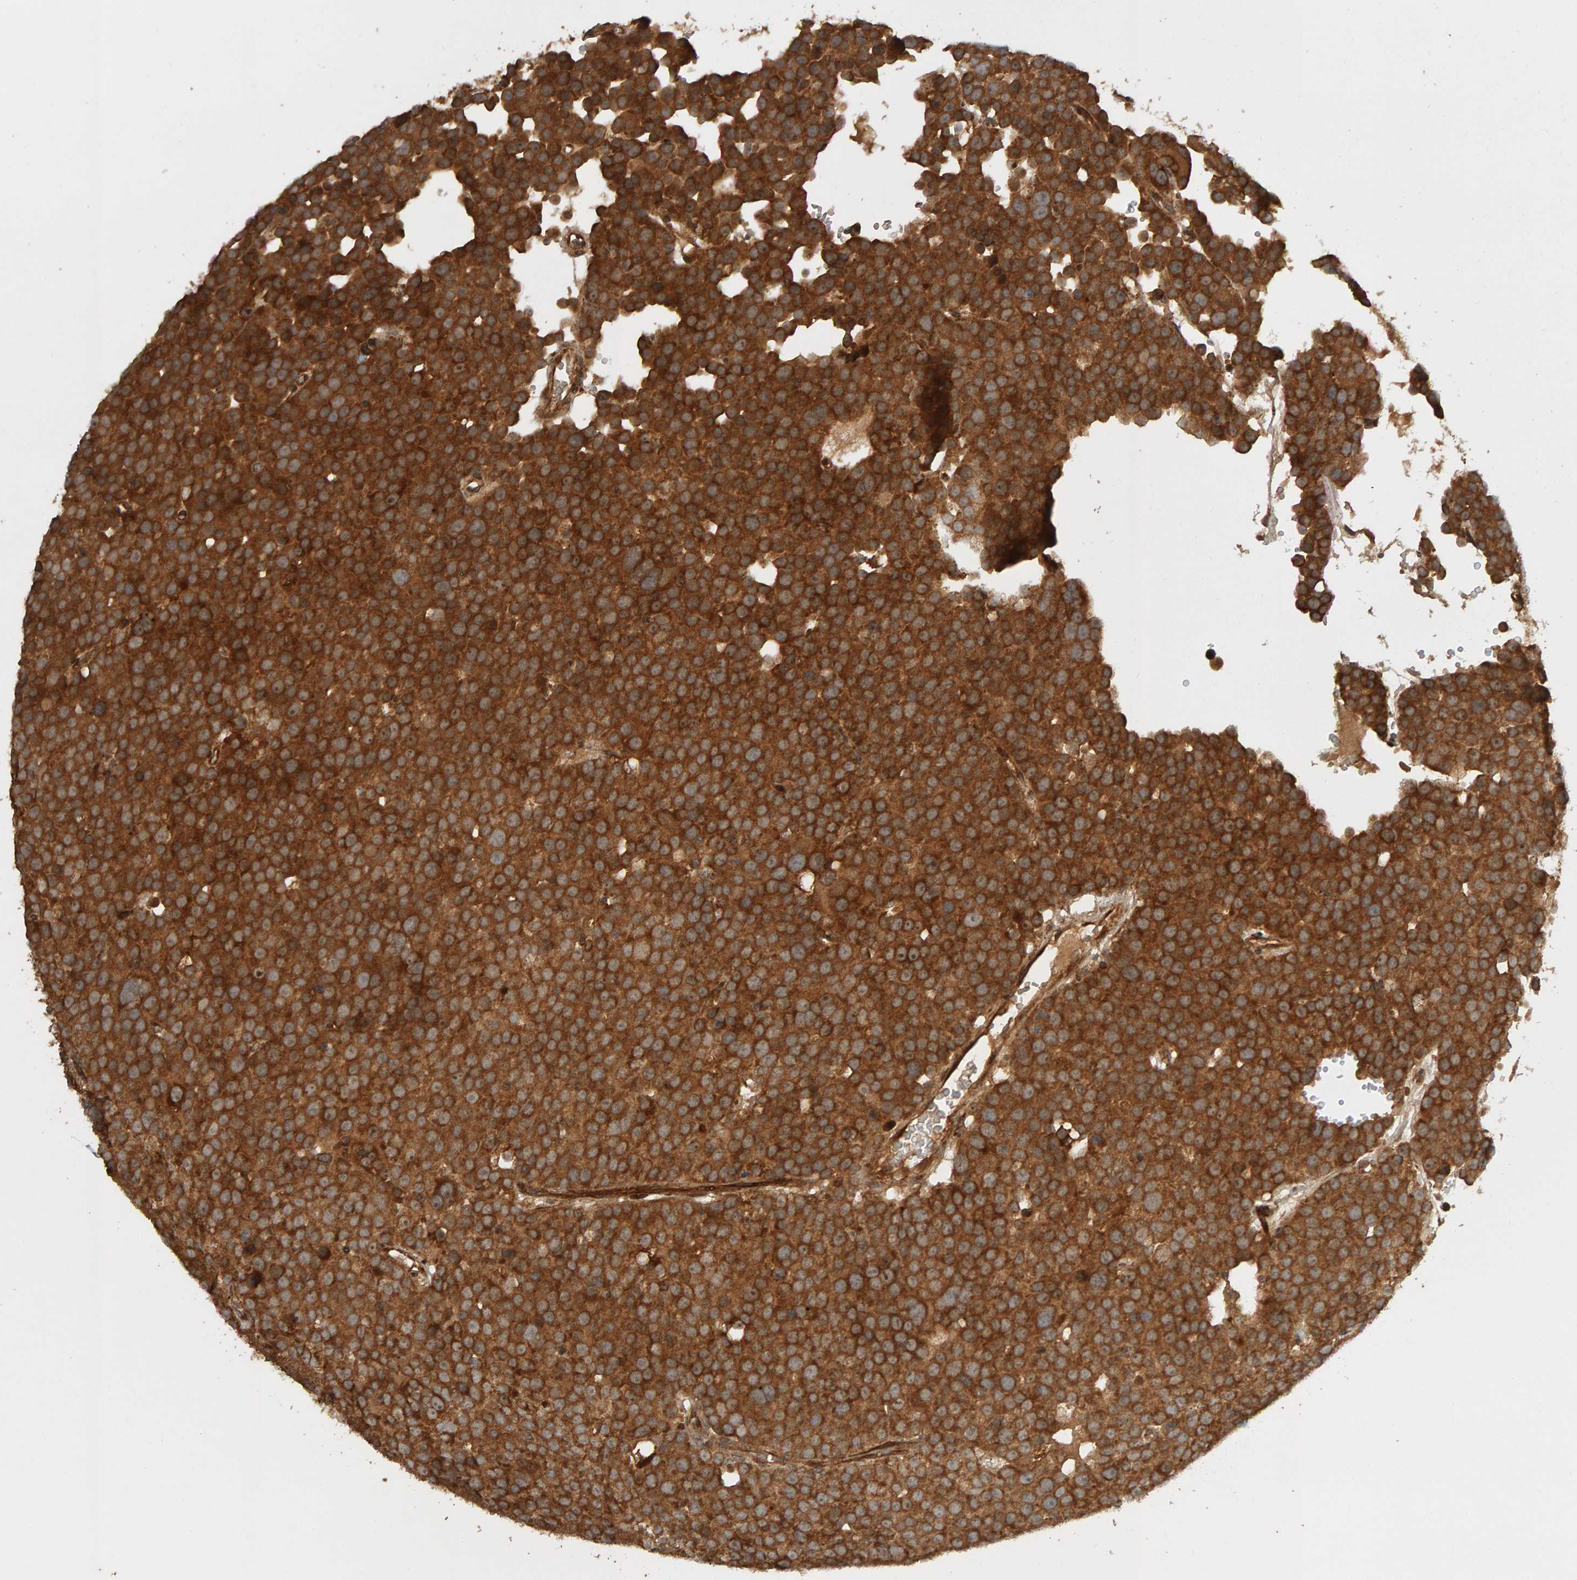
{"staining": {"intensity": "strong", "quantity": ">75%", "location": "cytoplasmic/membranous"}, "tissue": "testis cancer", "cell_type": "Tumor cells", "image_type": "cancer", "snomed": [{"axis": "morphology", "description": "Seminoma, NOS"}, {"axis": "topography", "description": "Testis"}], "caption": "Testis cancer (seminoma) stained with a protein marker displays strong staining in tumor cells.", "gene": "ZFAND1", "patient": {"sex": "male", "age": 71}}